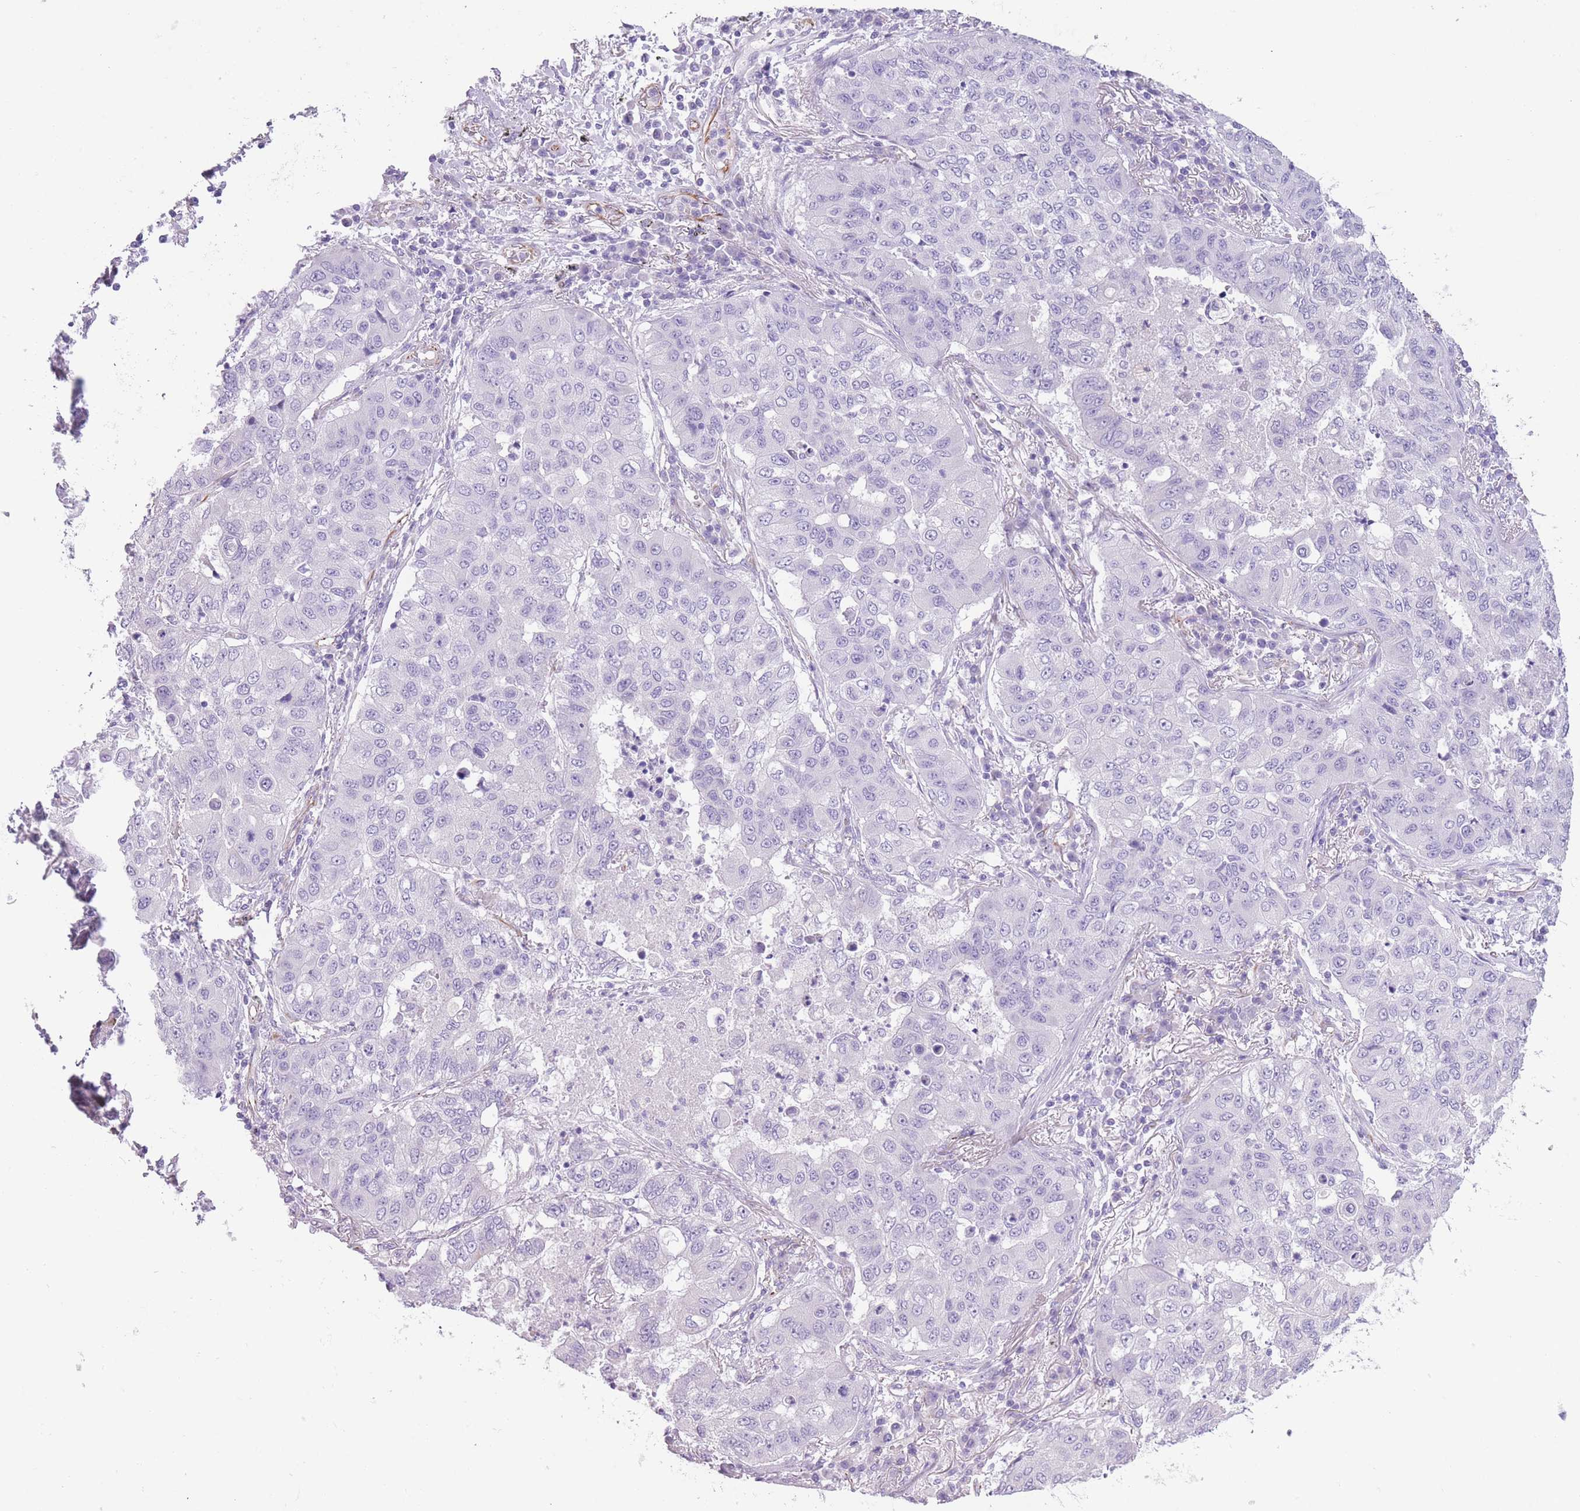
{"staining": {"intensity": "negative", "quantity": "none", "location": "none"}, "tissue": "lung cancer", "cell_type": "Tumor cells", "image_type": "cancer", "snomed": [{"axis": "morphology", "description": "Squamous cell carcinoma, NOS"}, {"axis": "topography", "description": "Lung"}], "caption": "An immunohistochemistry (IHC) histopathology image of lung squamous cell carcinoma is shown. There is no staining in tumor cells of lung squamous cell carcinoma.", "gene": "PTCD1", "patient": {"sex": "male", "age": 74}}